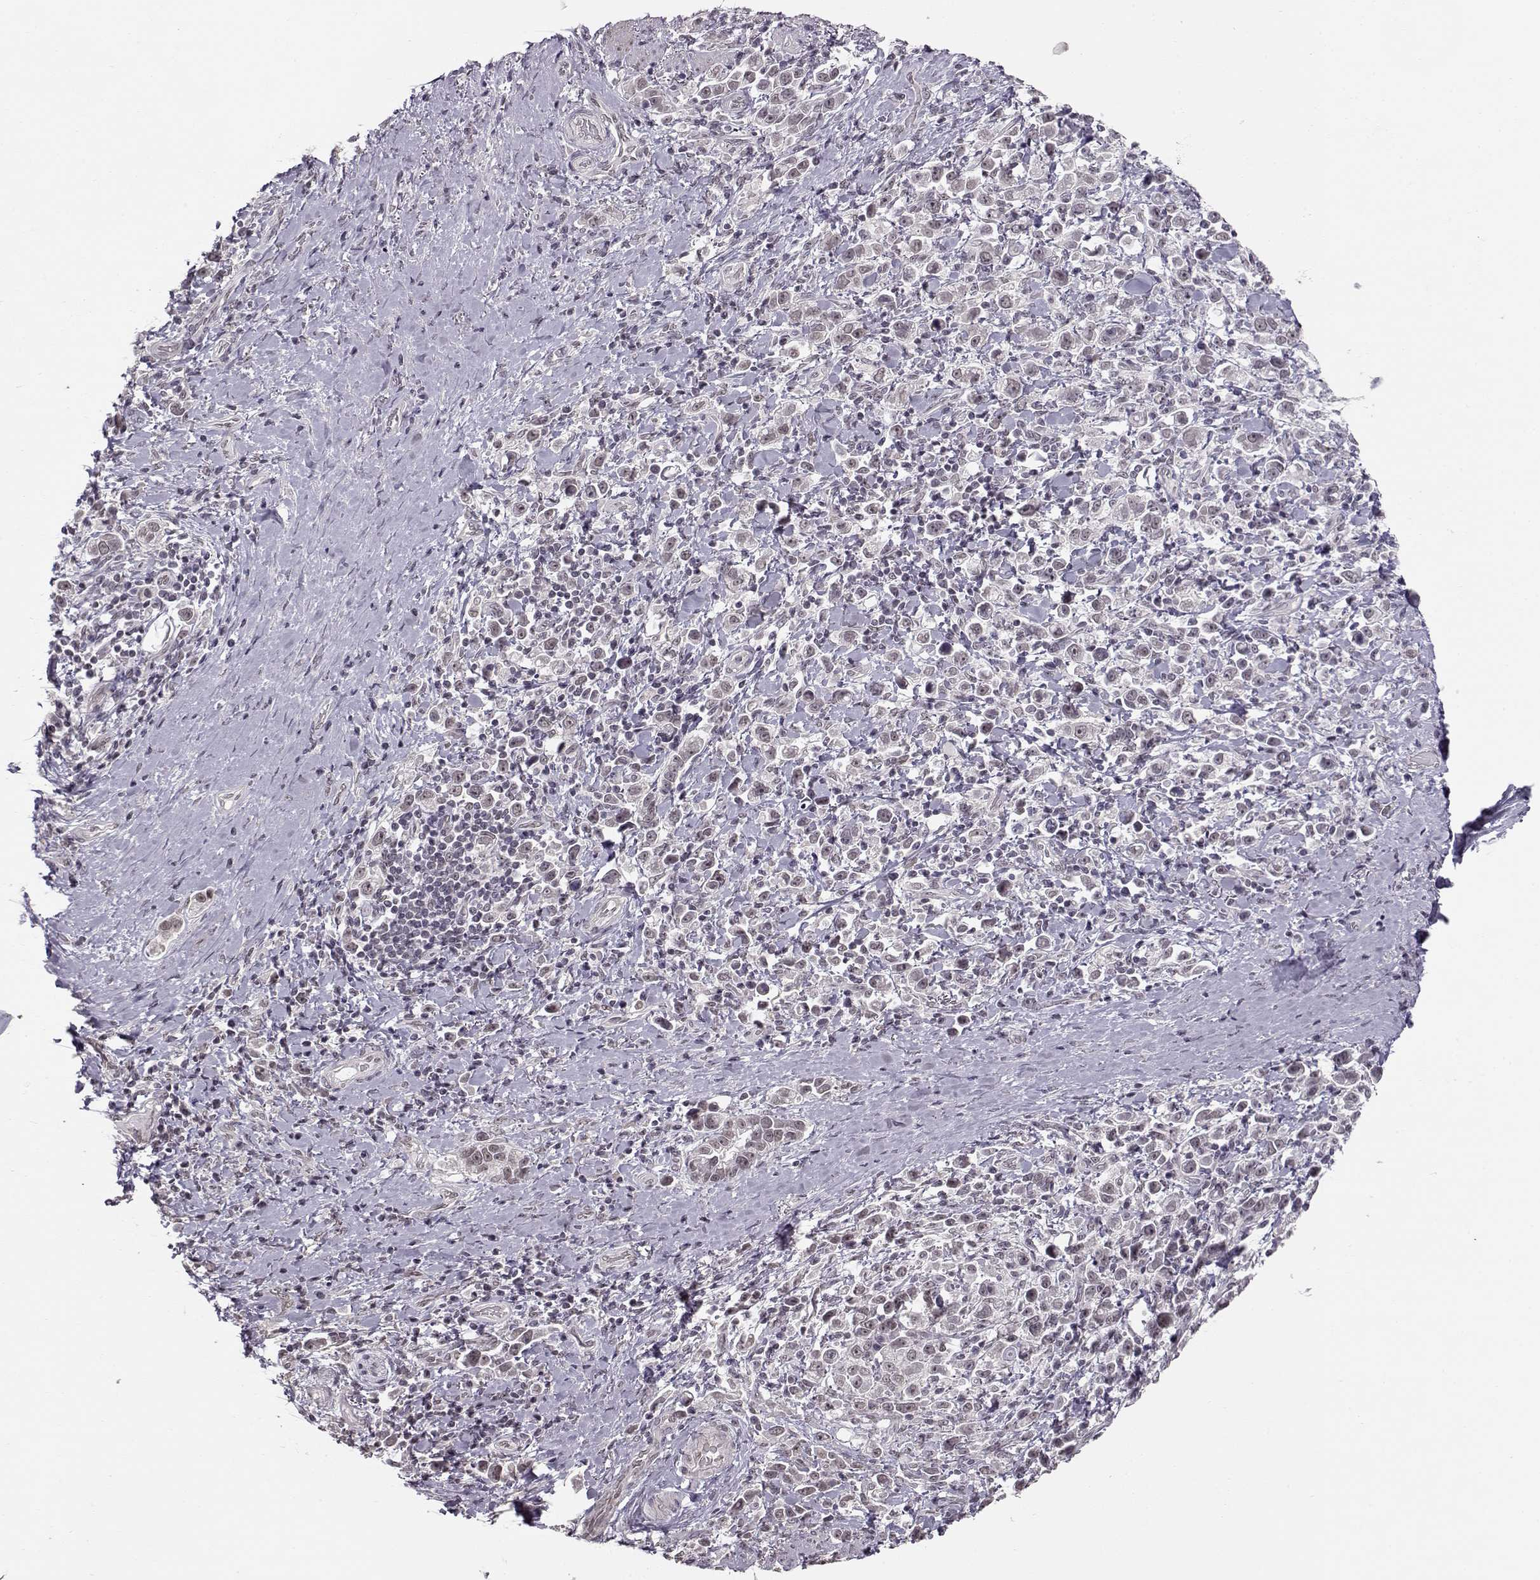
{"staining": {"intensity": "weak", "quantity": "25%-75%", "location": "nuclear"}, "tissue": "stomach cancer", "cell_type": "Tumor cells", "image_type": "cancer", "snomed": [{"axis": "morphology", "description": "Adenocarcinoma, NOS"}, {"axis": "topography", "description": "Stomach"}], "caption": "The image demonstrates a brown stain indicating the presence of a protein in the nuclear of tumor cells in stomach adenocarcinoma.", "gene": "PCP4", "patient": {"sex": "male", "age": 93}}